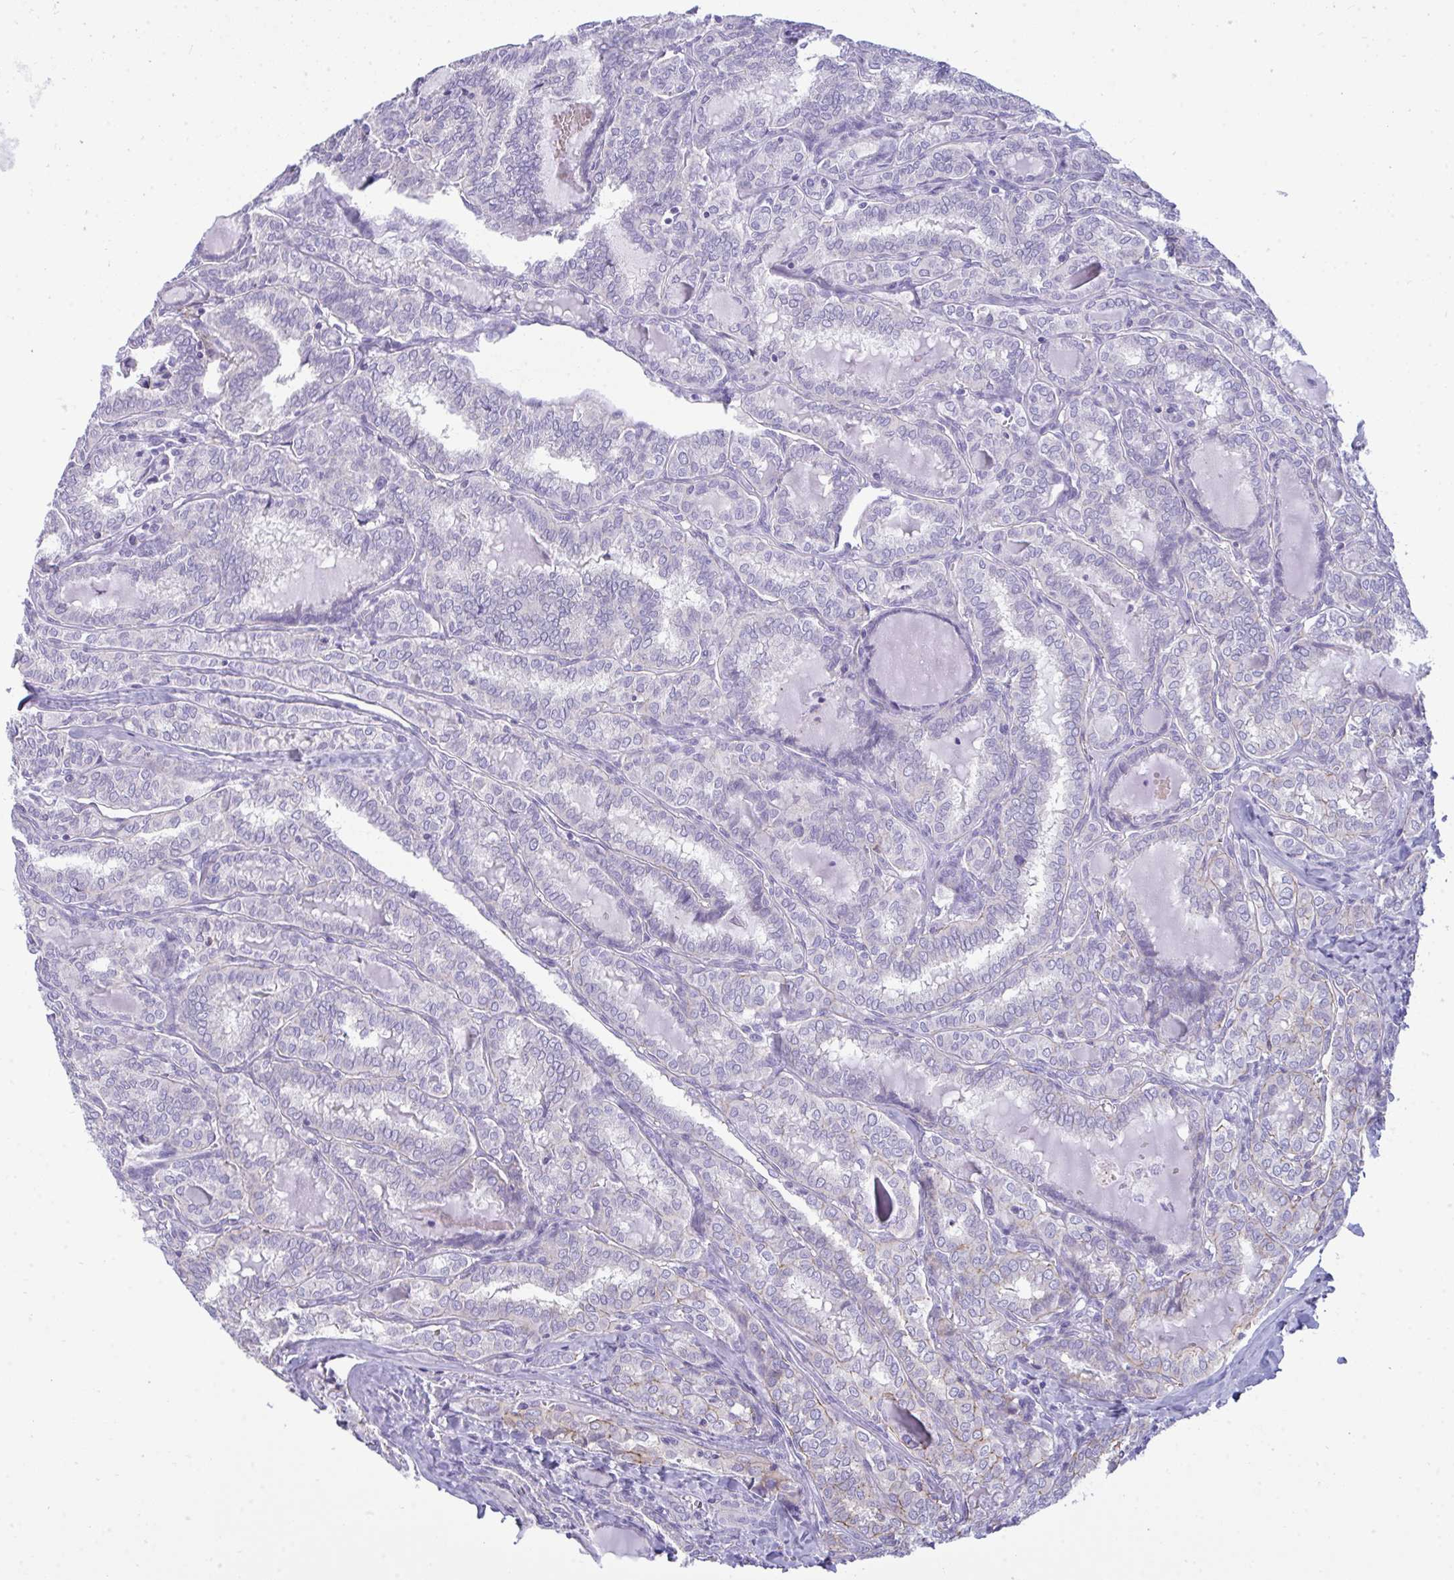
{"staining": {"intensity": "negative", "quantity": "none", "location": "none"}, "tissue": "thyroid cancer", "cell_type": "Tumor cells", "image_type": "cancer", "snomed": [{"axis": "morphology", "description": "Papillary adenocarcinoma, NOS"}, {"axis": "topography", "description": "Thyroid gland"}], "caption": "Protein analysis of papillary adenocarcinoma (thyroid) shows no significant expression in tumor cells.", "gene": "MYH10", "patient": {"sex": "female", "age": 30}}